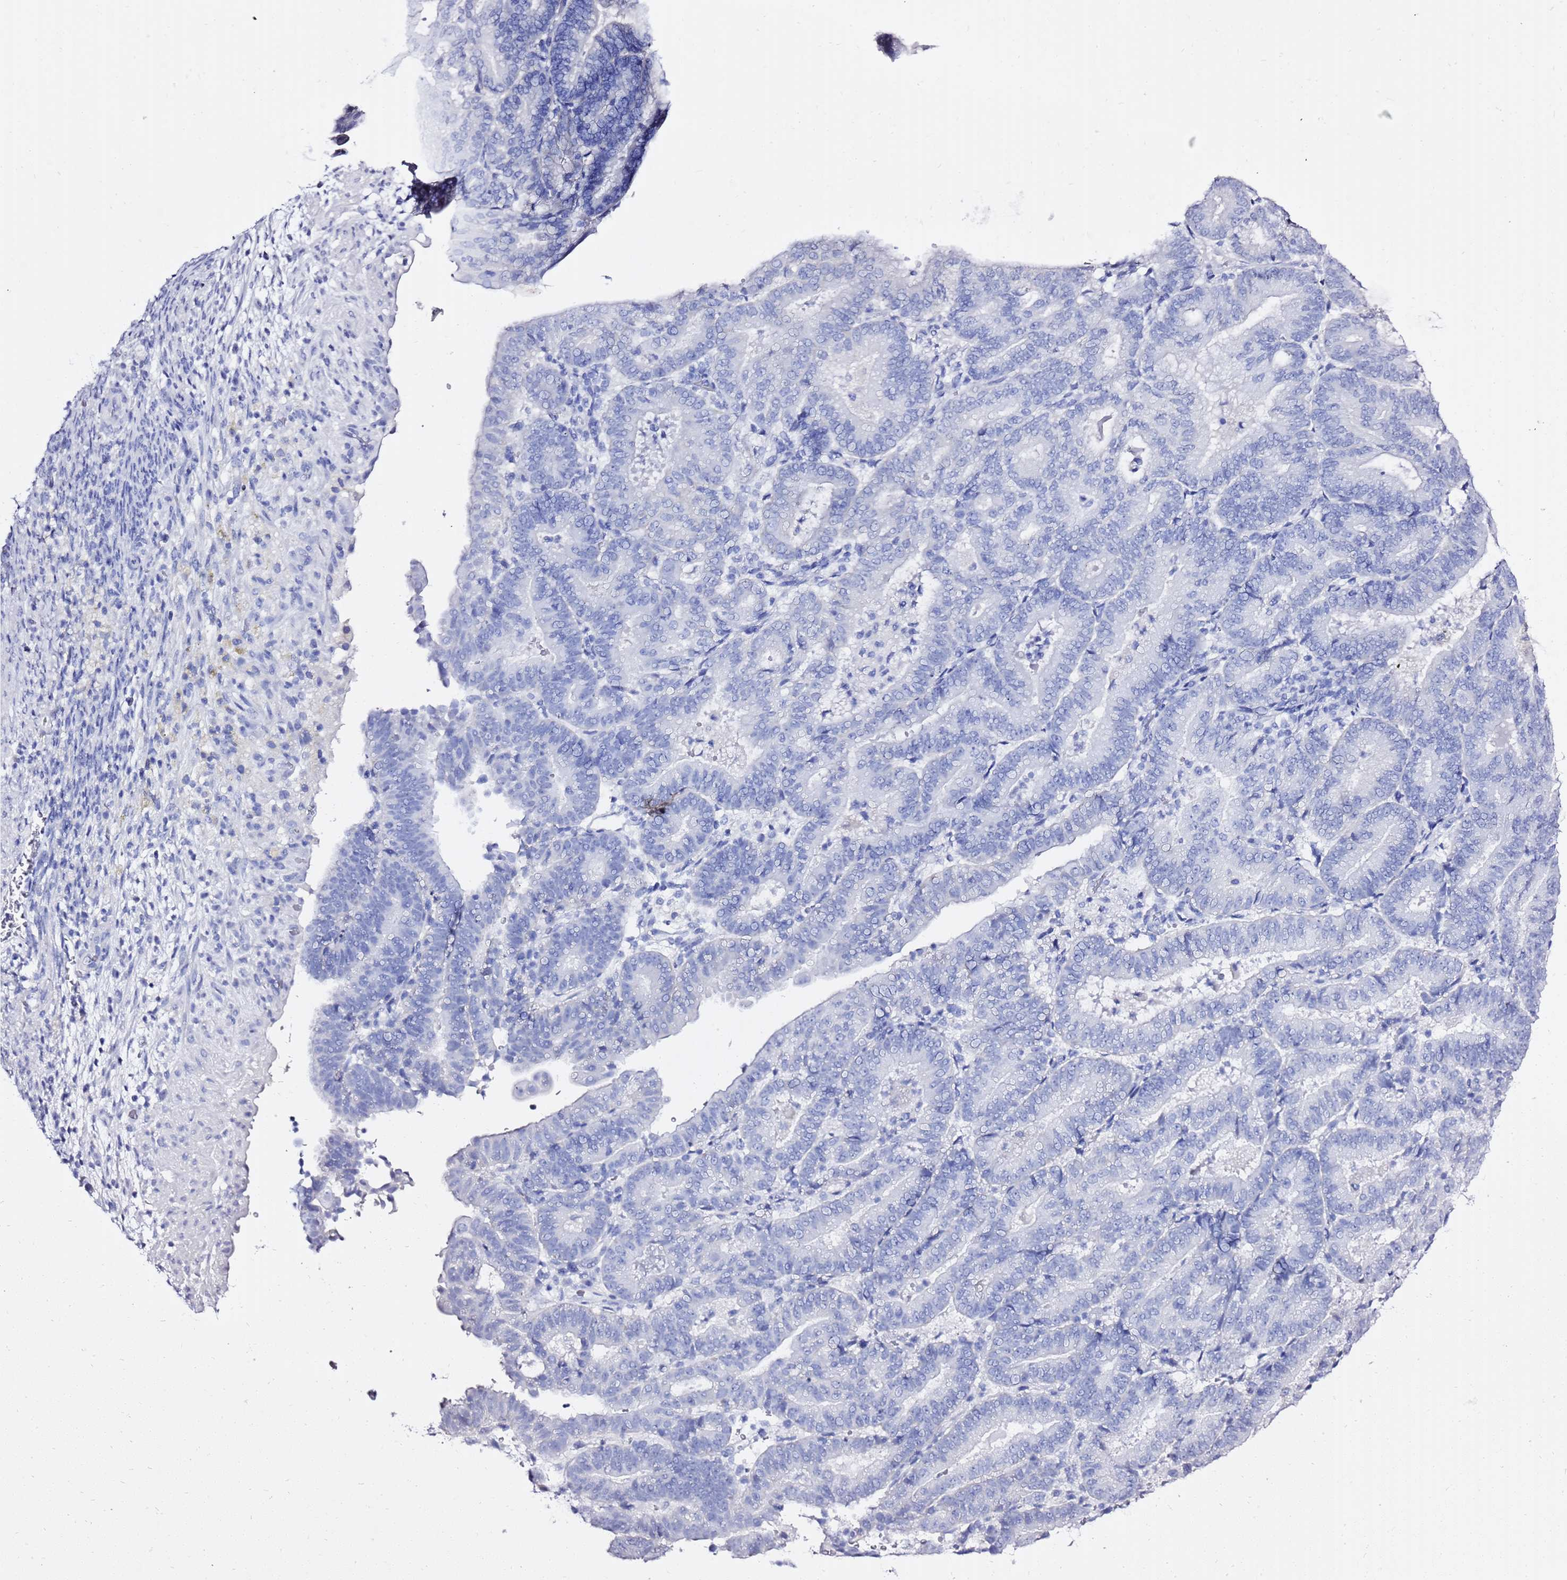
{"staining": {"intensity": "negative", "quantity": "none", "location": "none"}, "tissue": "endometrial cancer", "cell_type": "Tumor cells", "image_type": "cancer", "snomed": [{"axis": "morphology", "description": "Adenocarcinoma, NOS"}, {"axis": "topography", "description": "Endometrium"}], "caption": "Immunohistochemistry histopathology image of neoplastic tissue: adenocarcinoma (endometrial) stained with DAB (3,3'-diaminobenzidine) demonstrates no significant protein staining in tumor cells.", "gene": "LIPF", "patient": {"sex": "female", "age": 70}}